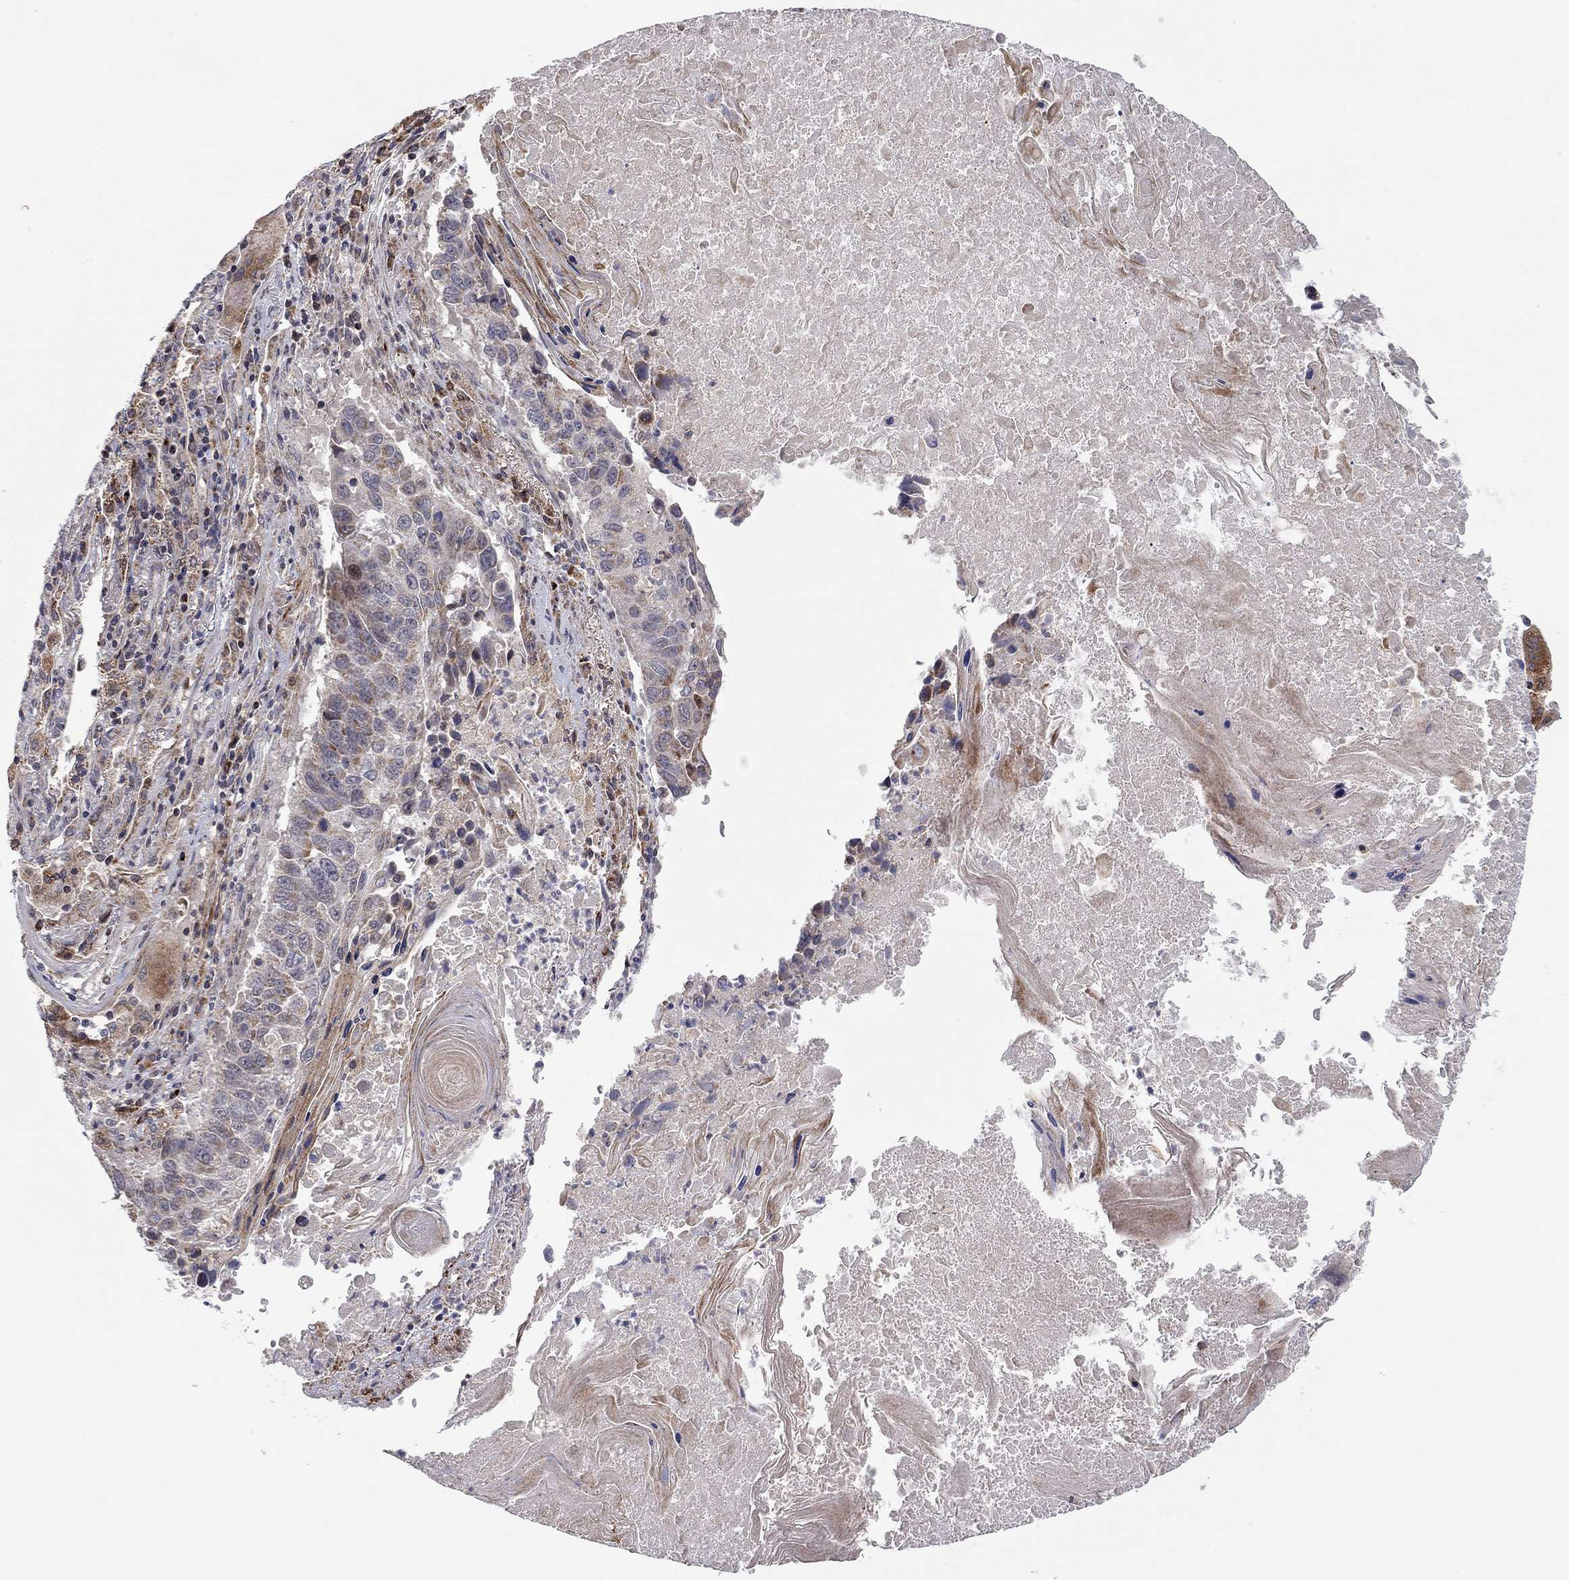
{"staining": {"intensity": "weak", "quantity": "<25%", "location": "cytoplasmic/membranous"}, "tissue": "lung cancer", "cell_type": "Tumor cells", "image_type": "cancer", "snomed": [{"axis": "morphology", "description": "Squamous cell carcinoma, NOS"}, {"axis": "topography", "description": "Lung"}], "caption": "Immunohistochemical staining of lung squamous cell carcinoma shows no significant expression in tumor cells. The staining is performed using DAB brown chromogen with nuclei counter-stained in using hematoxylin.", "gene": "IDS", "patient": {"sex": "male", "age": 73}}